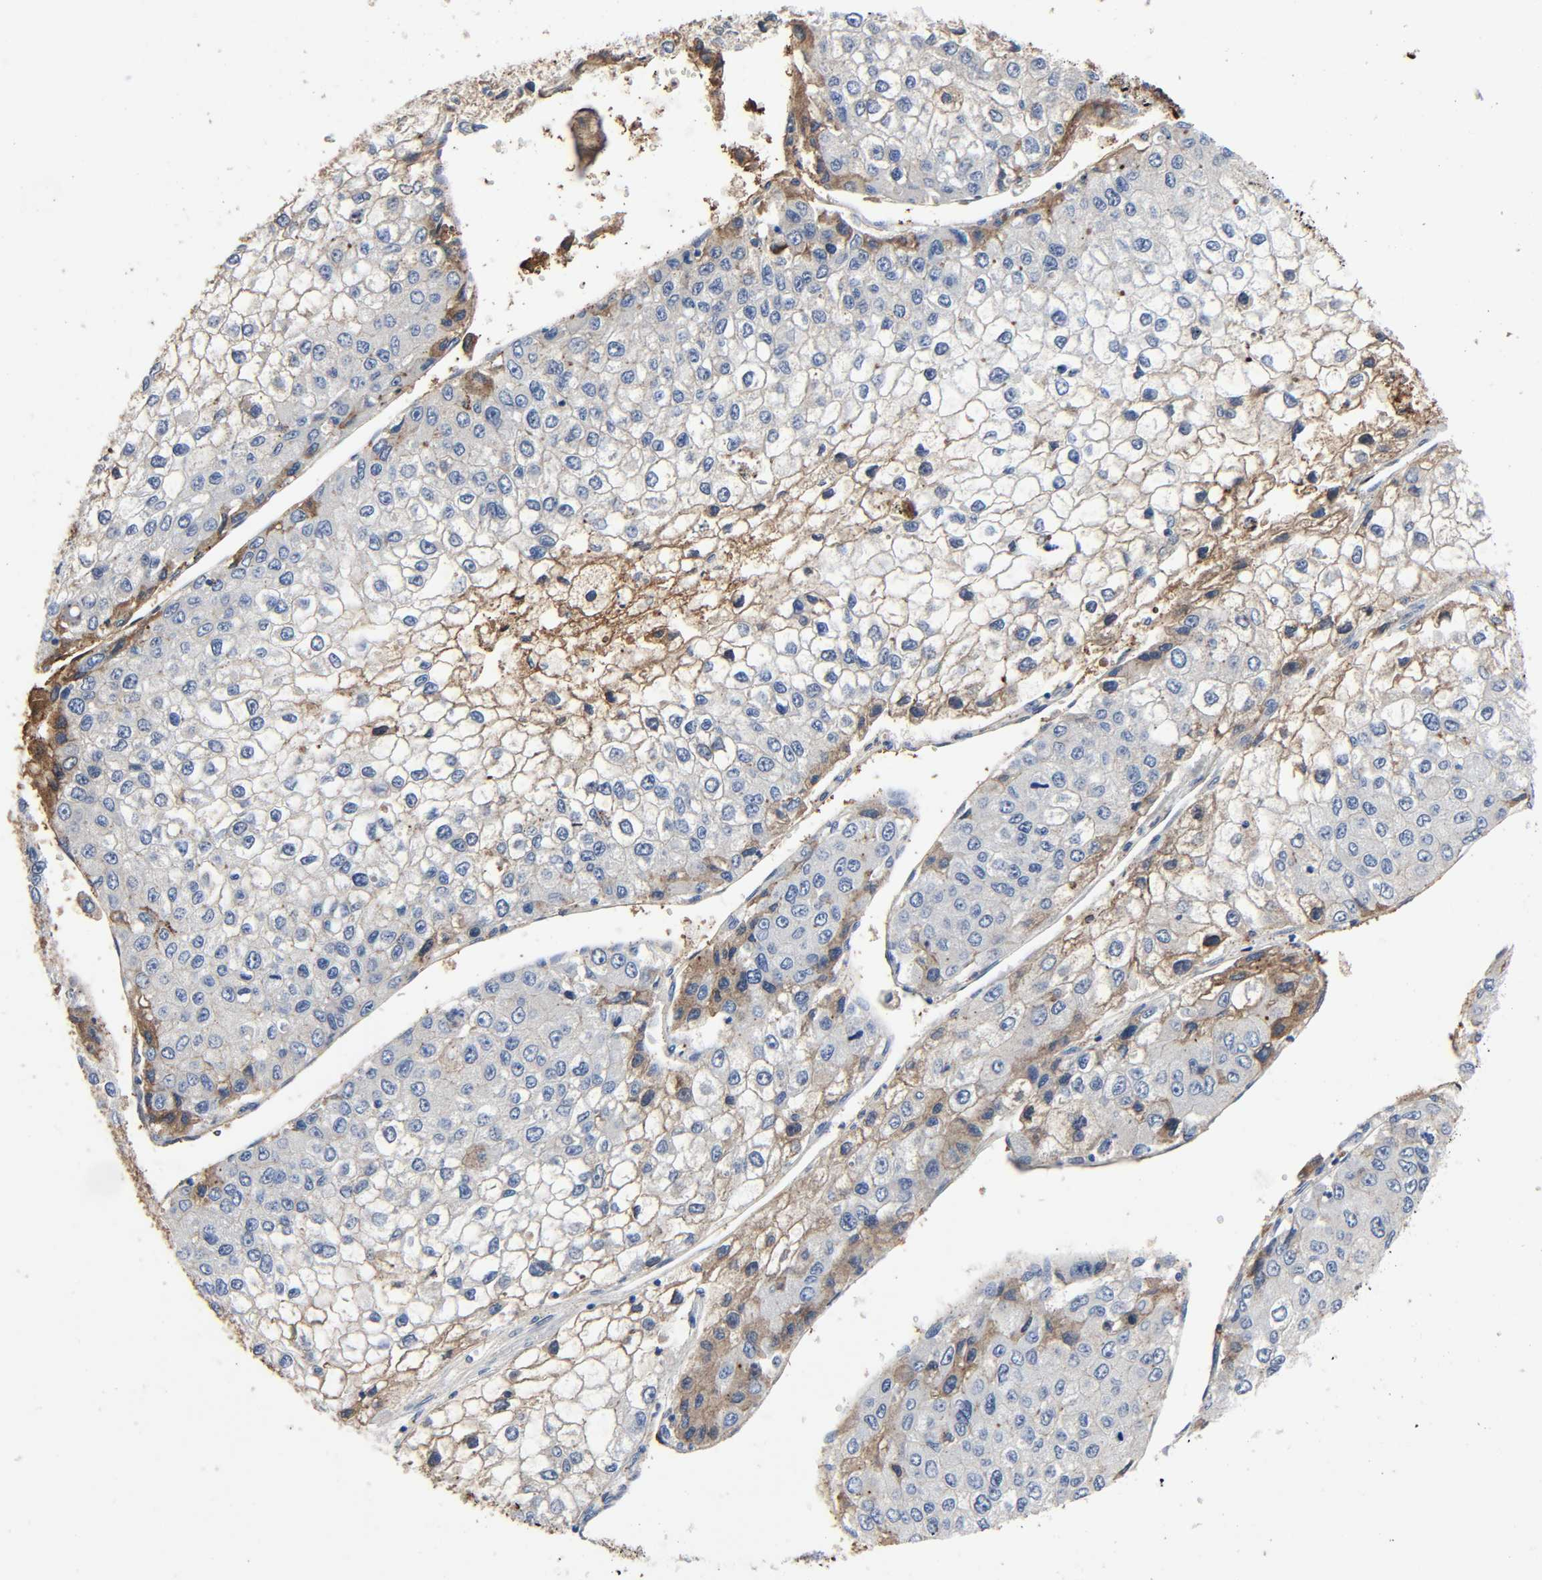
{"staining": {"intensity": "weak", "quantity": "25%-75%", "location": "cytoplasmic/membranous"}, "tissue": "liver cancer", "cell_type": "Tumor cells", "image_type": "cancer", "snomed": [{"axis": "morphology", "description": "Carcinoma, Hepatocellular, NOS"}, {"axis": "topography", "description": "Liver"}], "caption": "The photomicrograph exhibits staining of liver hepatocellular carcinoma, revealing weak cytoplasmic/membranous protein expression (brown color) within tumor cells.", "gene": "C3", "patient": {"sex": "female", "age": 66}}